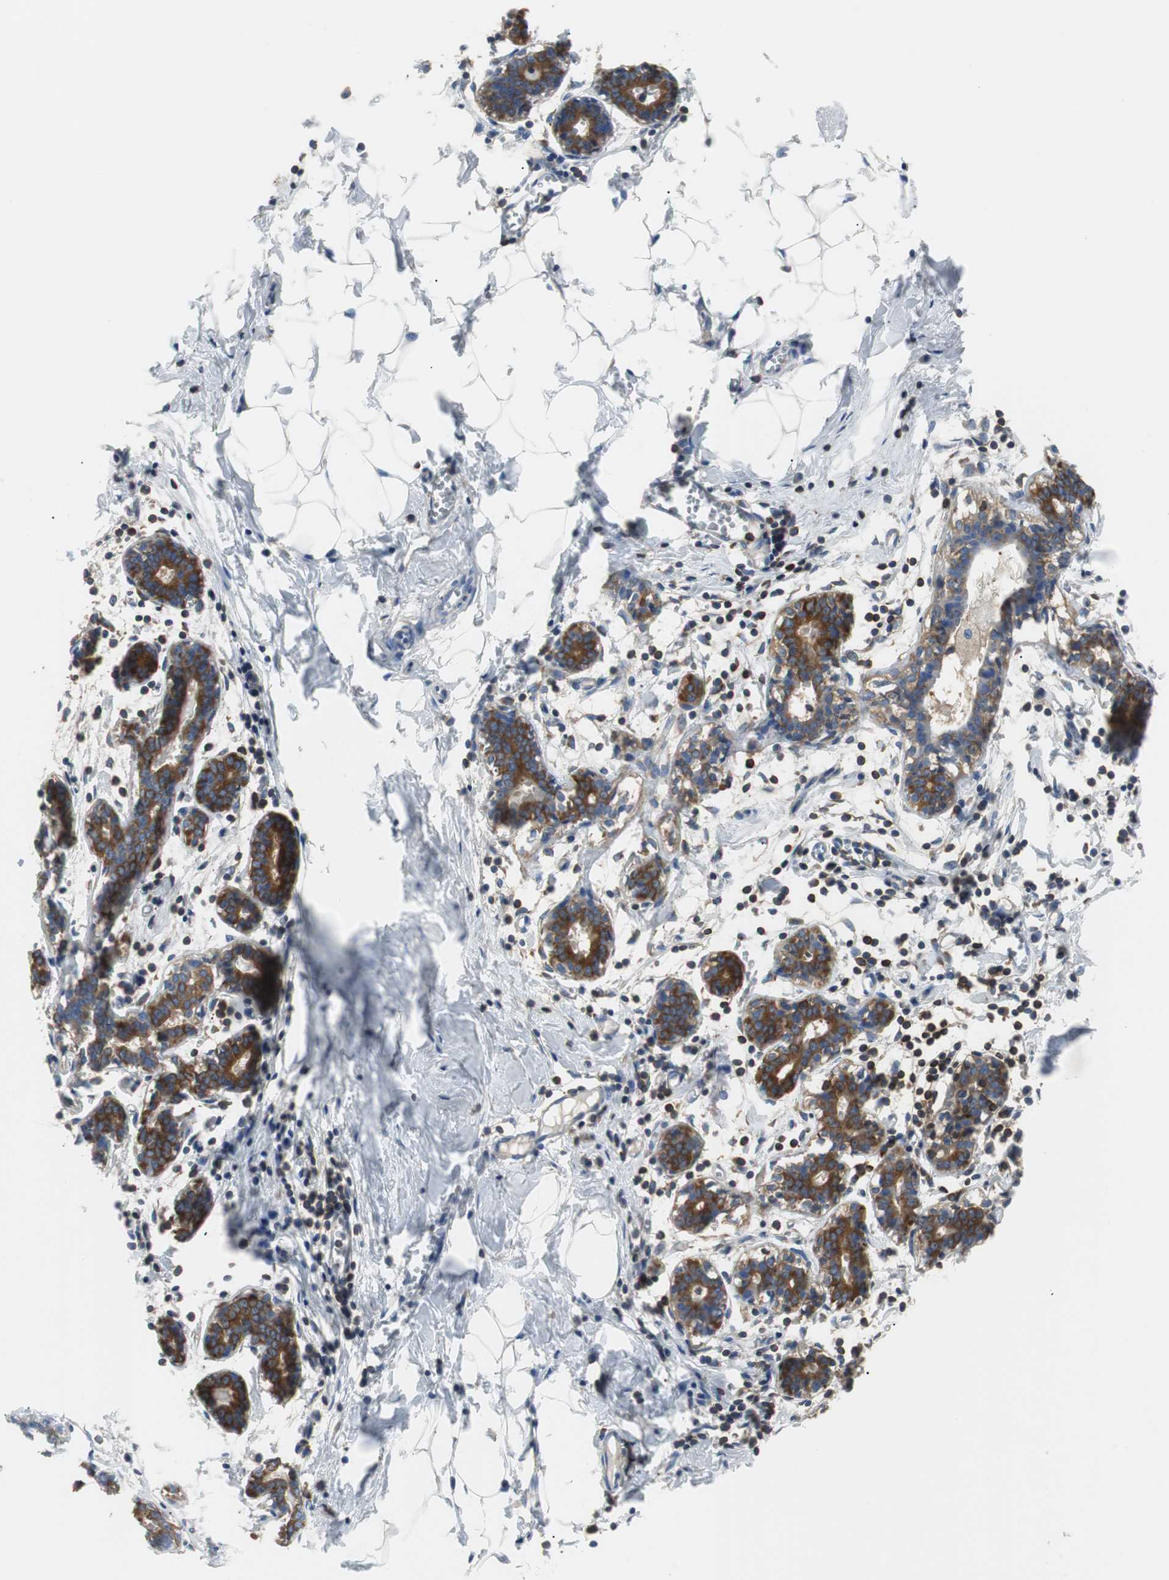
{"staining": {"intensity": "negative", "quantity": "none", "location": "none"}, "tissue": "breast", "cell_type": "Adipocytes", "image_type": "normal", "snomed": [{"axis": "morphology", "description": "Normal tissue, NOS"}, {"axis": "topography", "description": "Breast"}], "caption": "The image displays no staining of adipocytes in unremarkable breast.", "gene": "TSC22D4", "patient": {"sex": "female", "age": 27}}